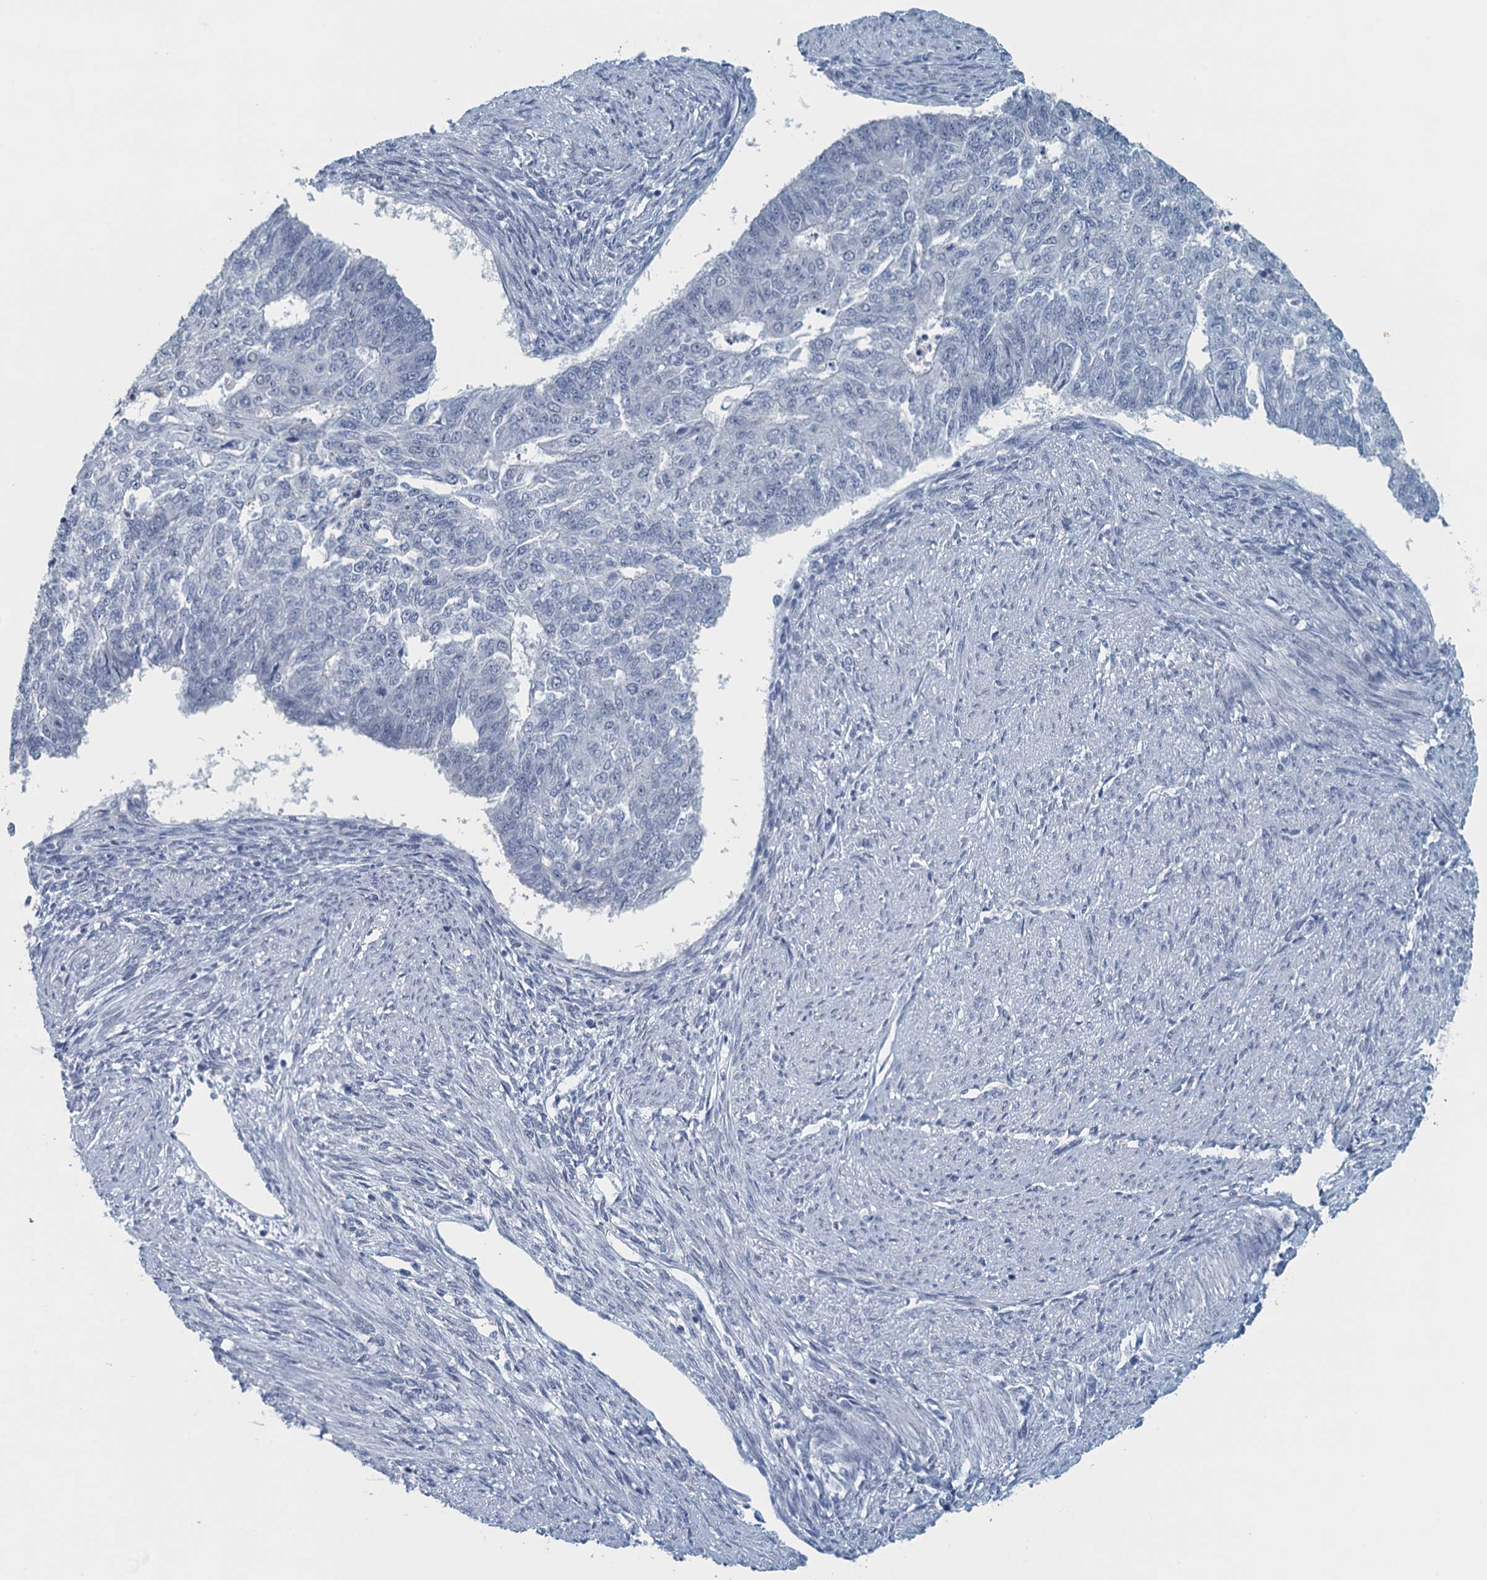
{"staining": {"intensity": "negative", "quantity": "none", "location": "none"}, "tissue": "endometrial cancer", "cell_type": "Tumor cells", "image_type": "cancer", "snomed": [{"axis": "morphology", "description": "Adenocarcinoma, NOS"}, {"axis": "topography", "description": "Endometrium"}], "caption": "The immunohistochemistry (IHC) histopathology image has no significant positivity in tumor cells of adenocarcinoma (endometrial) tissue.", "gene": "TTLL9", "patient": {"sex": "female", "age": 32}}